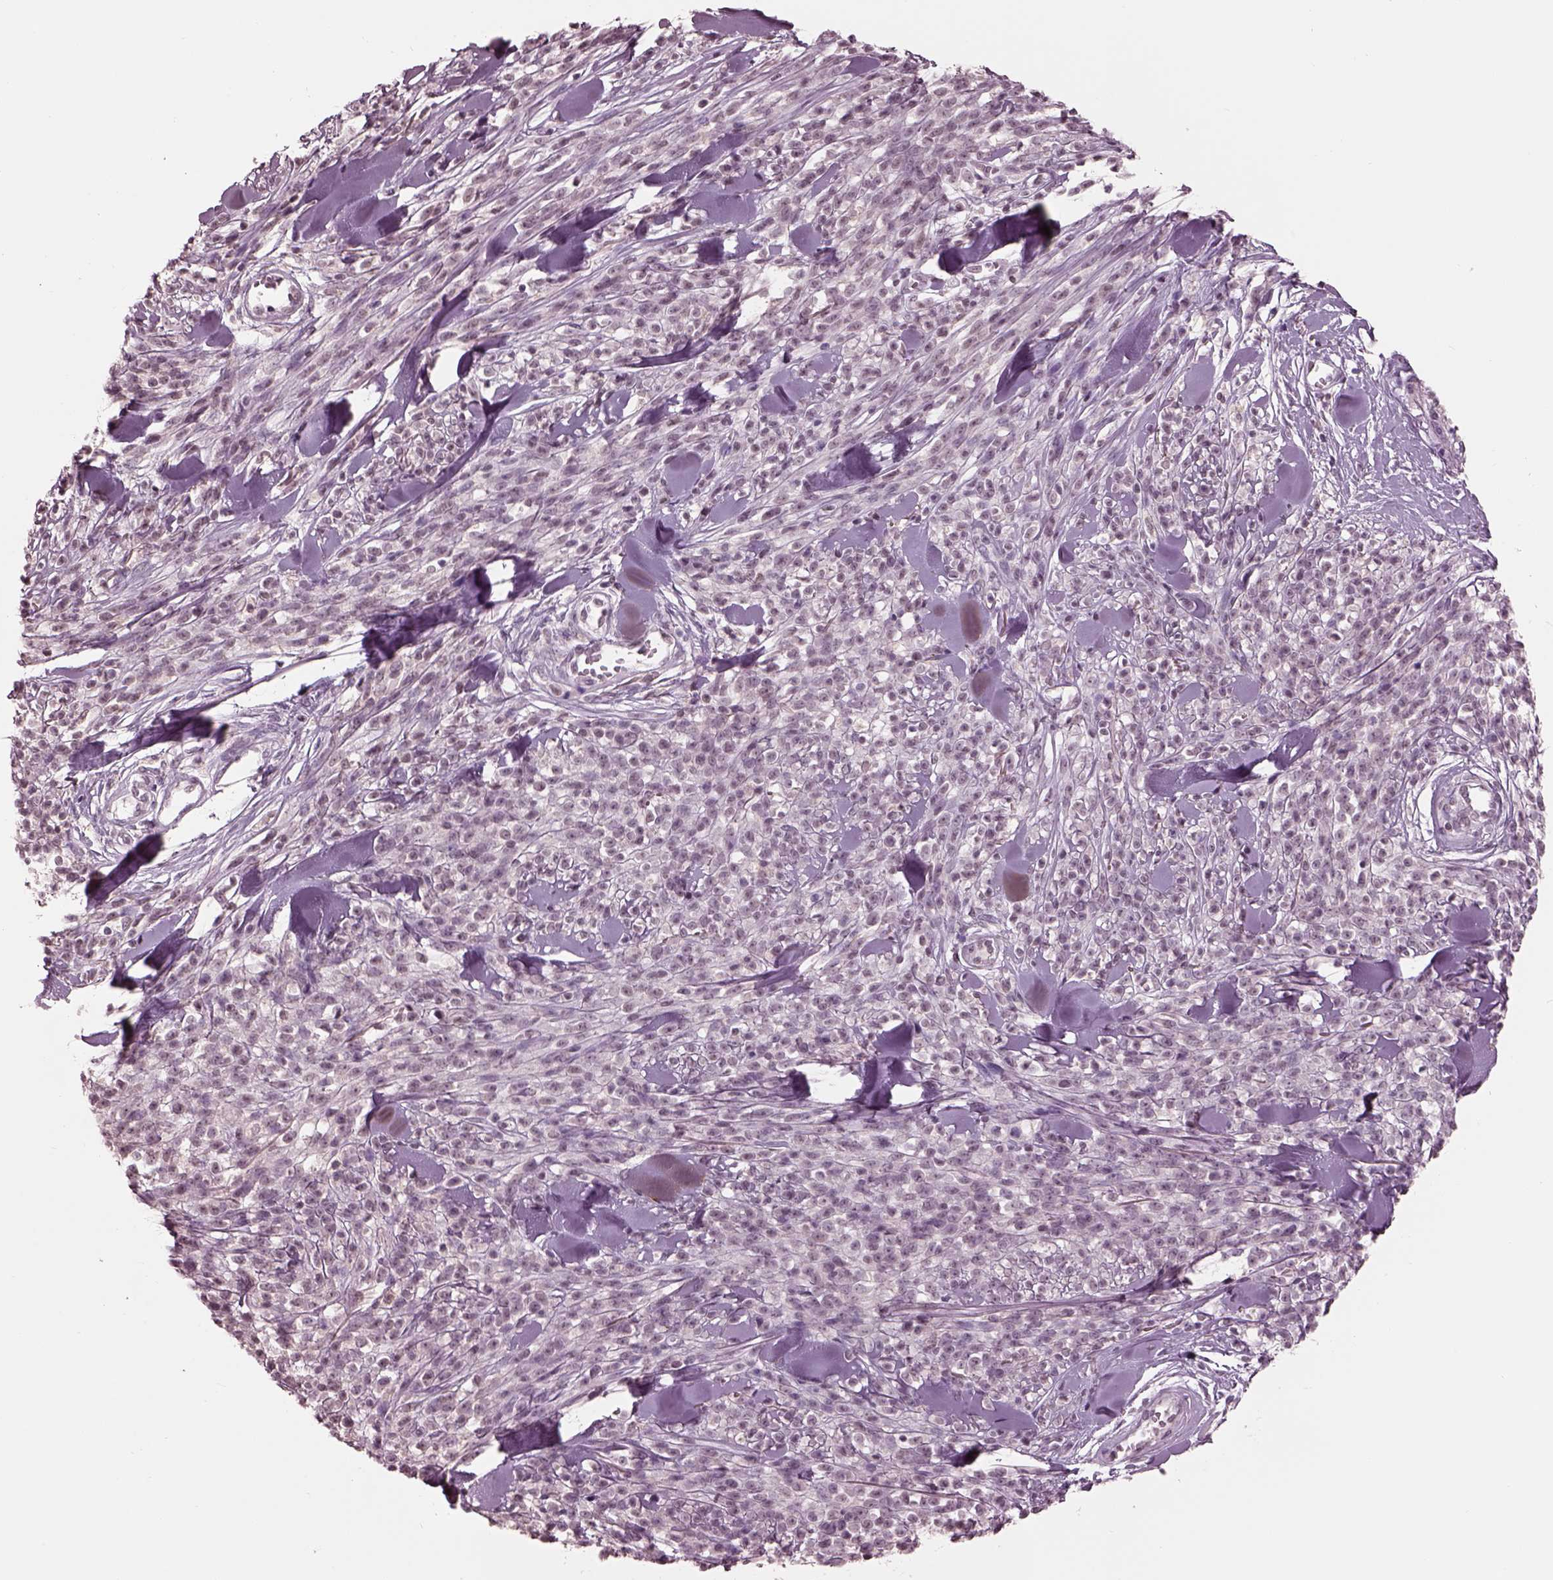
{"staining": {"intensity": "negative", "quantity": "none", "location": "none"}, "tissue": "melanoma", "cell_type": "Tumor cells", "image_type": "cancer", "snomed": [{"axis": "morphology", "description": "Malignant melanoma, NOS"}, {"axis": "topography", "description": "Skin"}, {"axis": "topography", "description": "Skin of trunk"}], "caption": "The photomicrograph shows no staining of tumor cells in melanoma.", "gene": "GARIN4", "patient": {"sex": "male", "age": 74}}